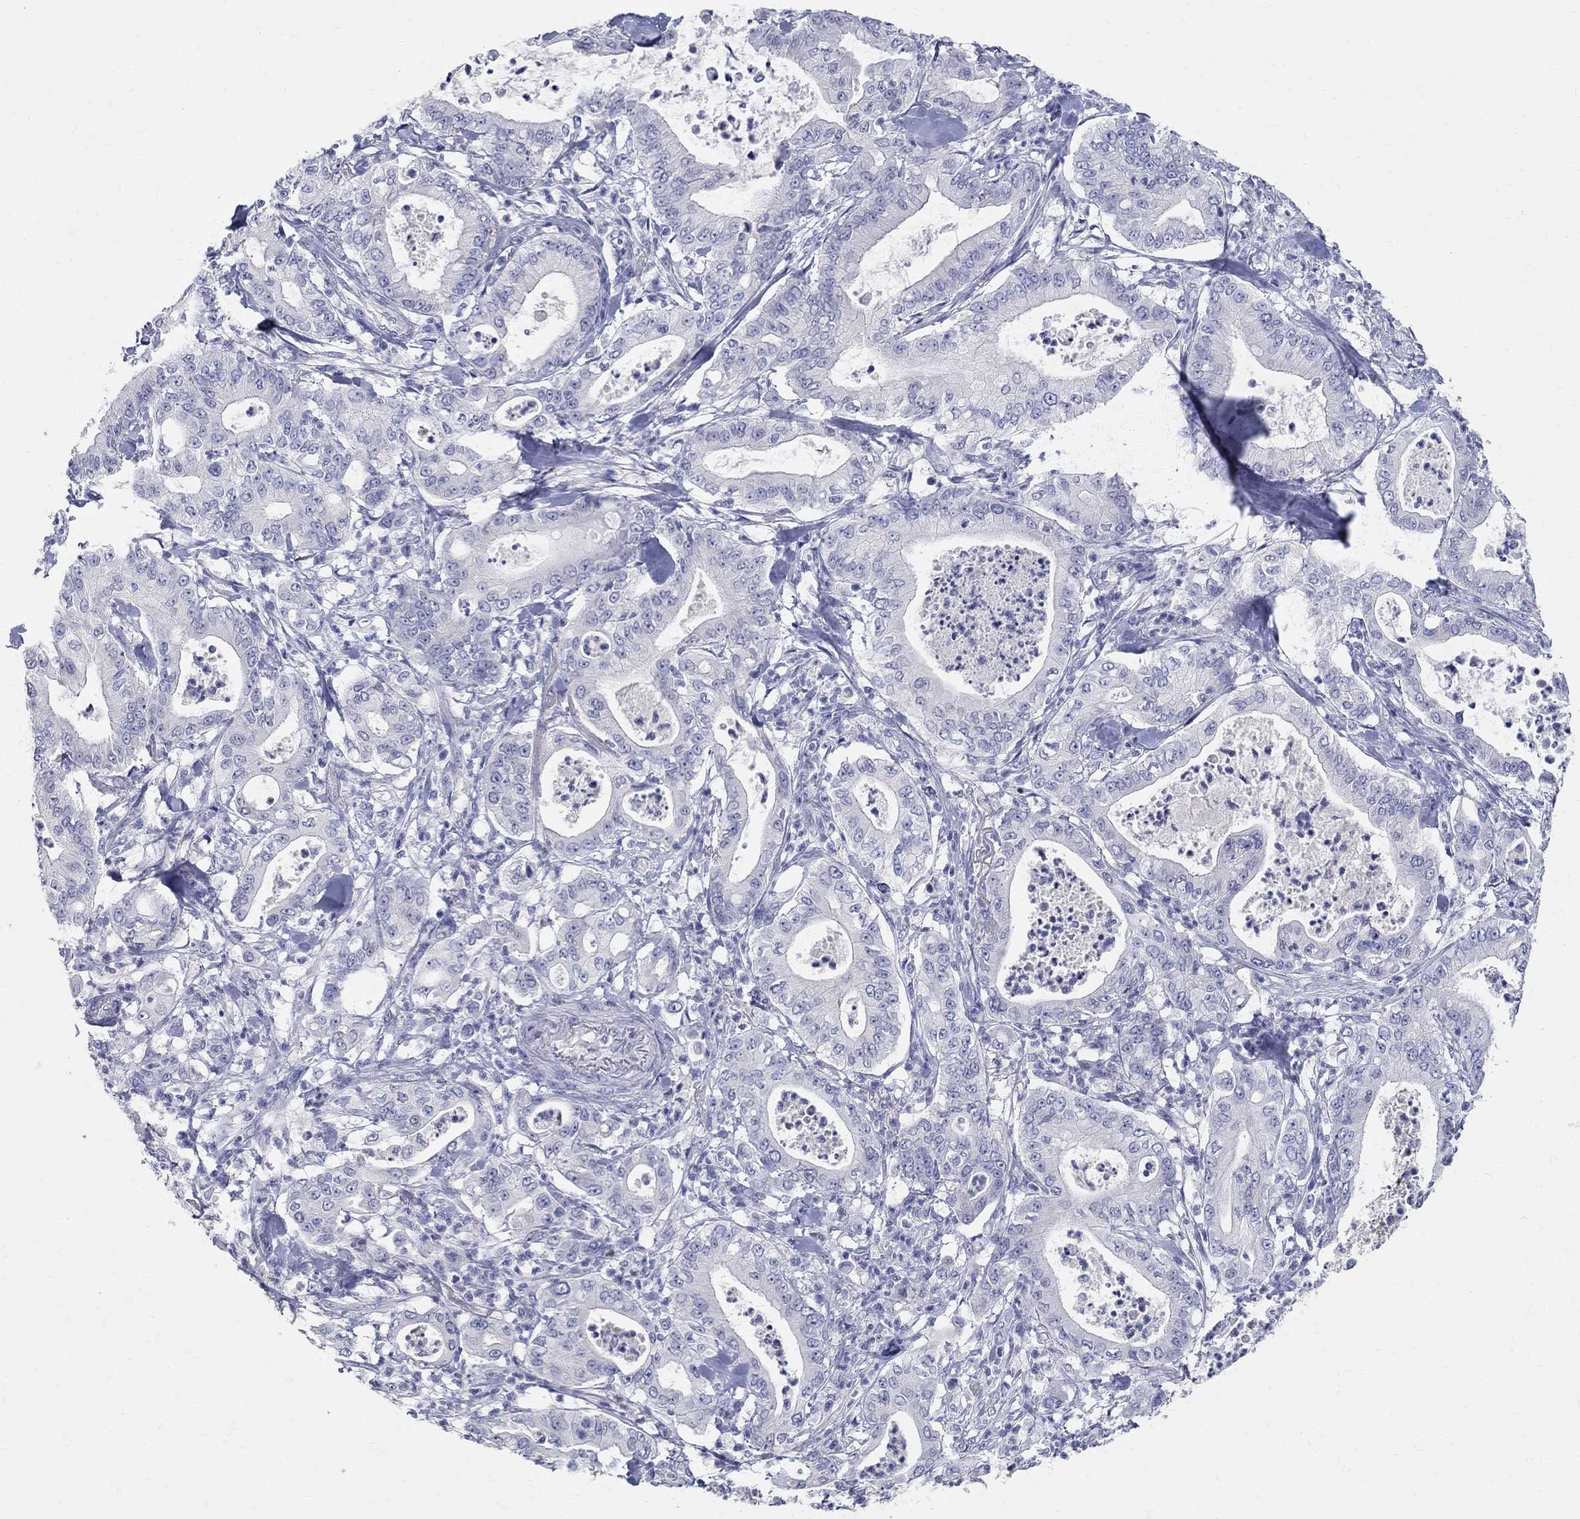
{"staining": {"intensity": "negative", "quantity": "none", "location": "none"}, "tissue": "pancreatic cancer", "cell_type": "Tumor cells", "image_type": "cancer", "snomed": [{"axis": "morphology", "description": "Adenocarcinoma, NOS"}, {"axis": "topography", "description": "Pancreas"}], "caption": "Tumor cells show no significant staining in adenocarcinoma (pancreatic).", "gene": "SOX2", "patient": {"sex": "male", "age": 71}}